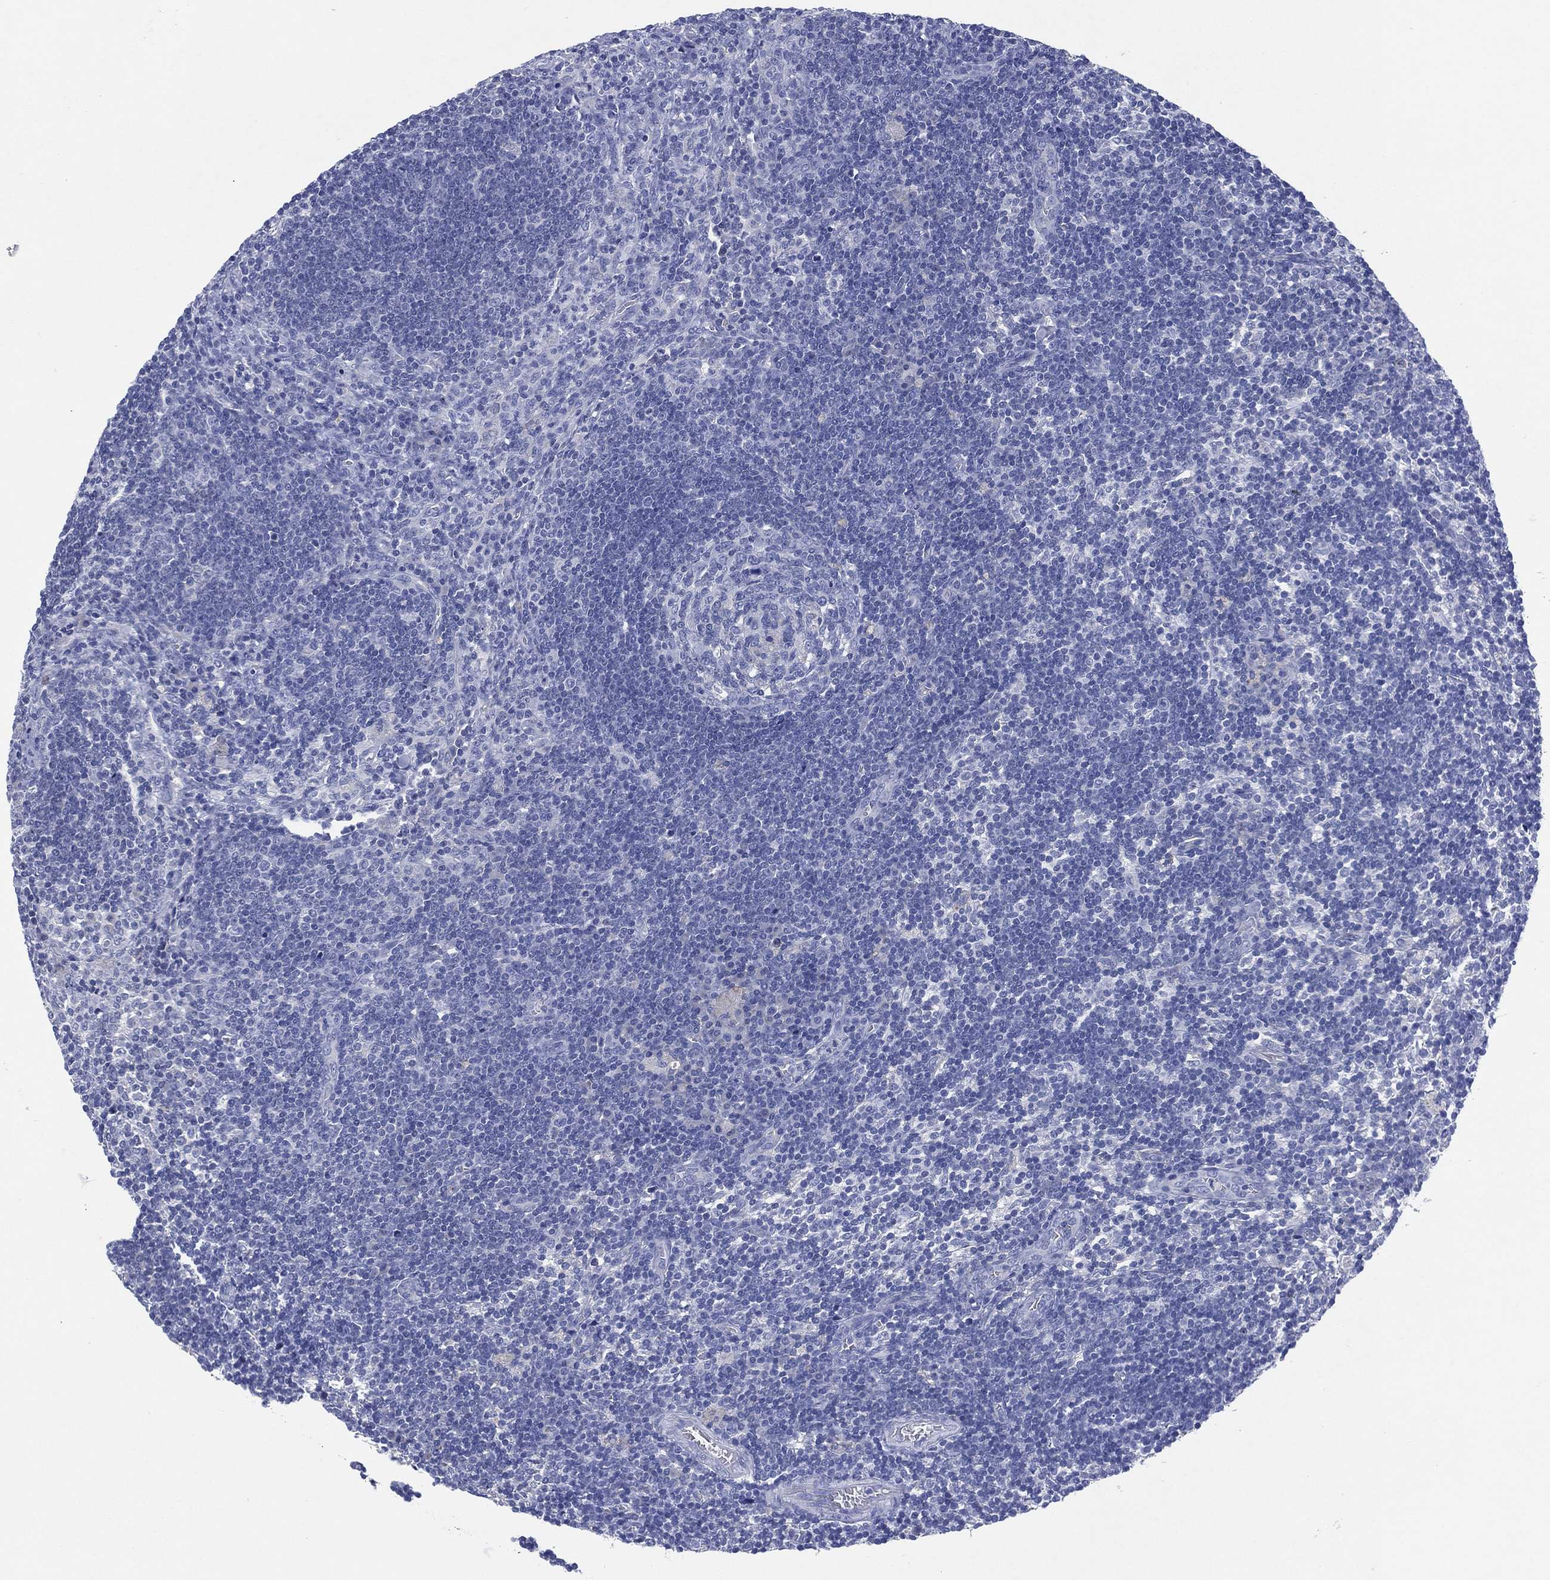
{"staining": {"intensity": "negative", "quantity": "none", "location": "none"}, "tissue": "lymph node", "cell_type": "Germinal center cells", "image_type": "normal", "snomed": [{"axis": "morphology", "description": "Normal tissue, NOS"}, {"axis": "morphology", "description": "Adenocarcinoma, NOS"}, {"axis": "topography", "description": "Lymph node"}, {"axis": "topography", "description": "Pancreas"}], "caption": "IHC micrograph of benign lymph node stained for a protein (brown), which demonstrates no expression in germinal center cells. Nuclei are stained in blue.", "gene": "CHRNA3", "patient": {"sex": "female", "age": 58}}